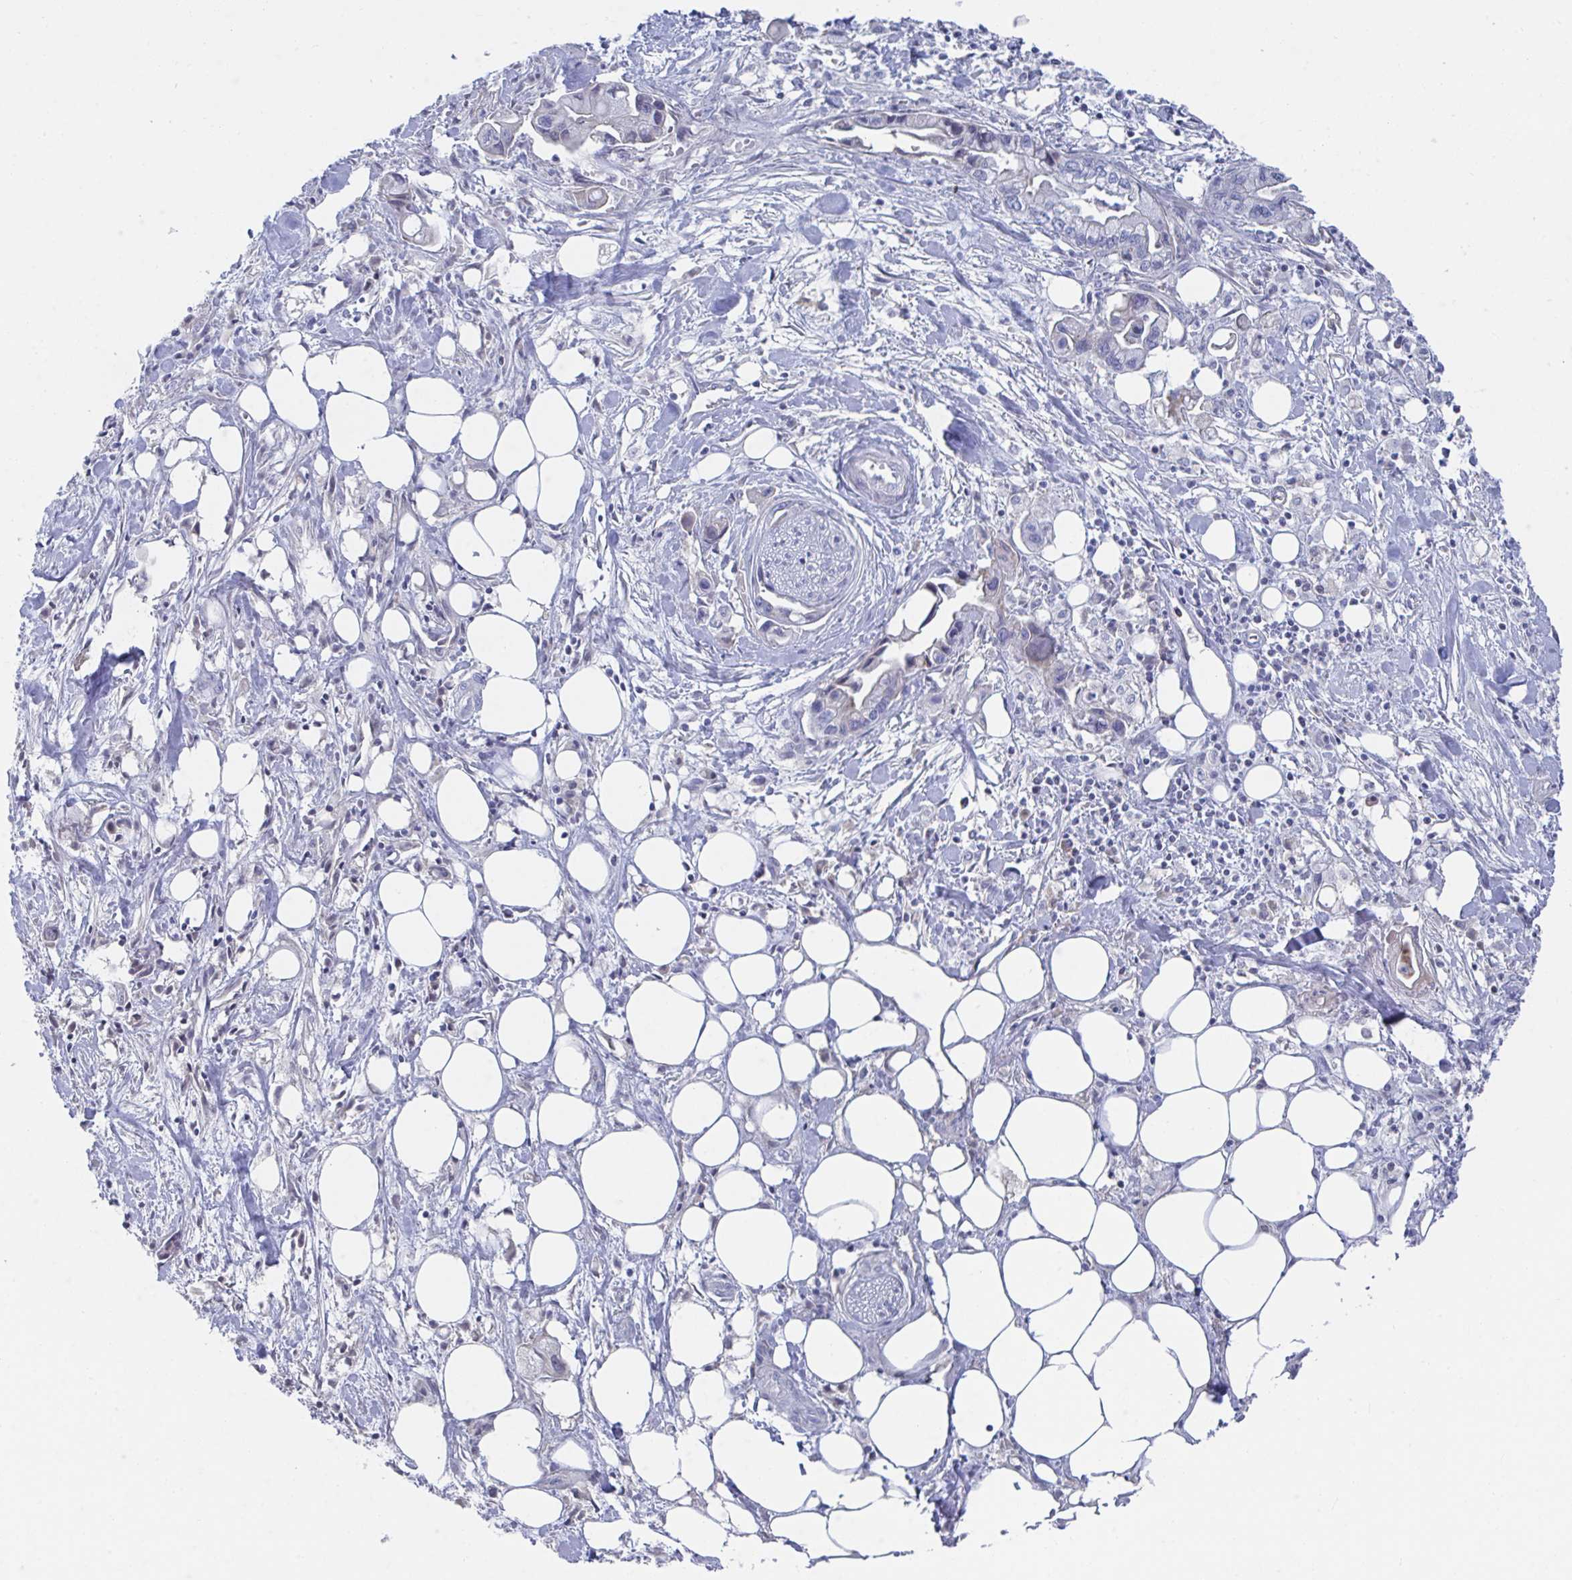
{"staining": {"intensity": "negative", "quantity": "none", "location": "none"}, "tissue": "pancreatic cancer", "cell_type": "Tumor cells", "image_type": "cancer", "snomed": [{"axis": "morphology", "description": "Adenocarcinoma, NOS"}, {"axis": "topography", "description": "Pancreas"}], "caption": "DAB (3,3'-diaminobenzidine) immunohistochemical staining of human adenocarcinoma (pancreatic) displays no significant staining in tumor cells.", "gene": "TNFAIP6", "patient": {"sex": "male", "age": 61}}